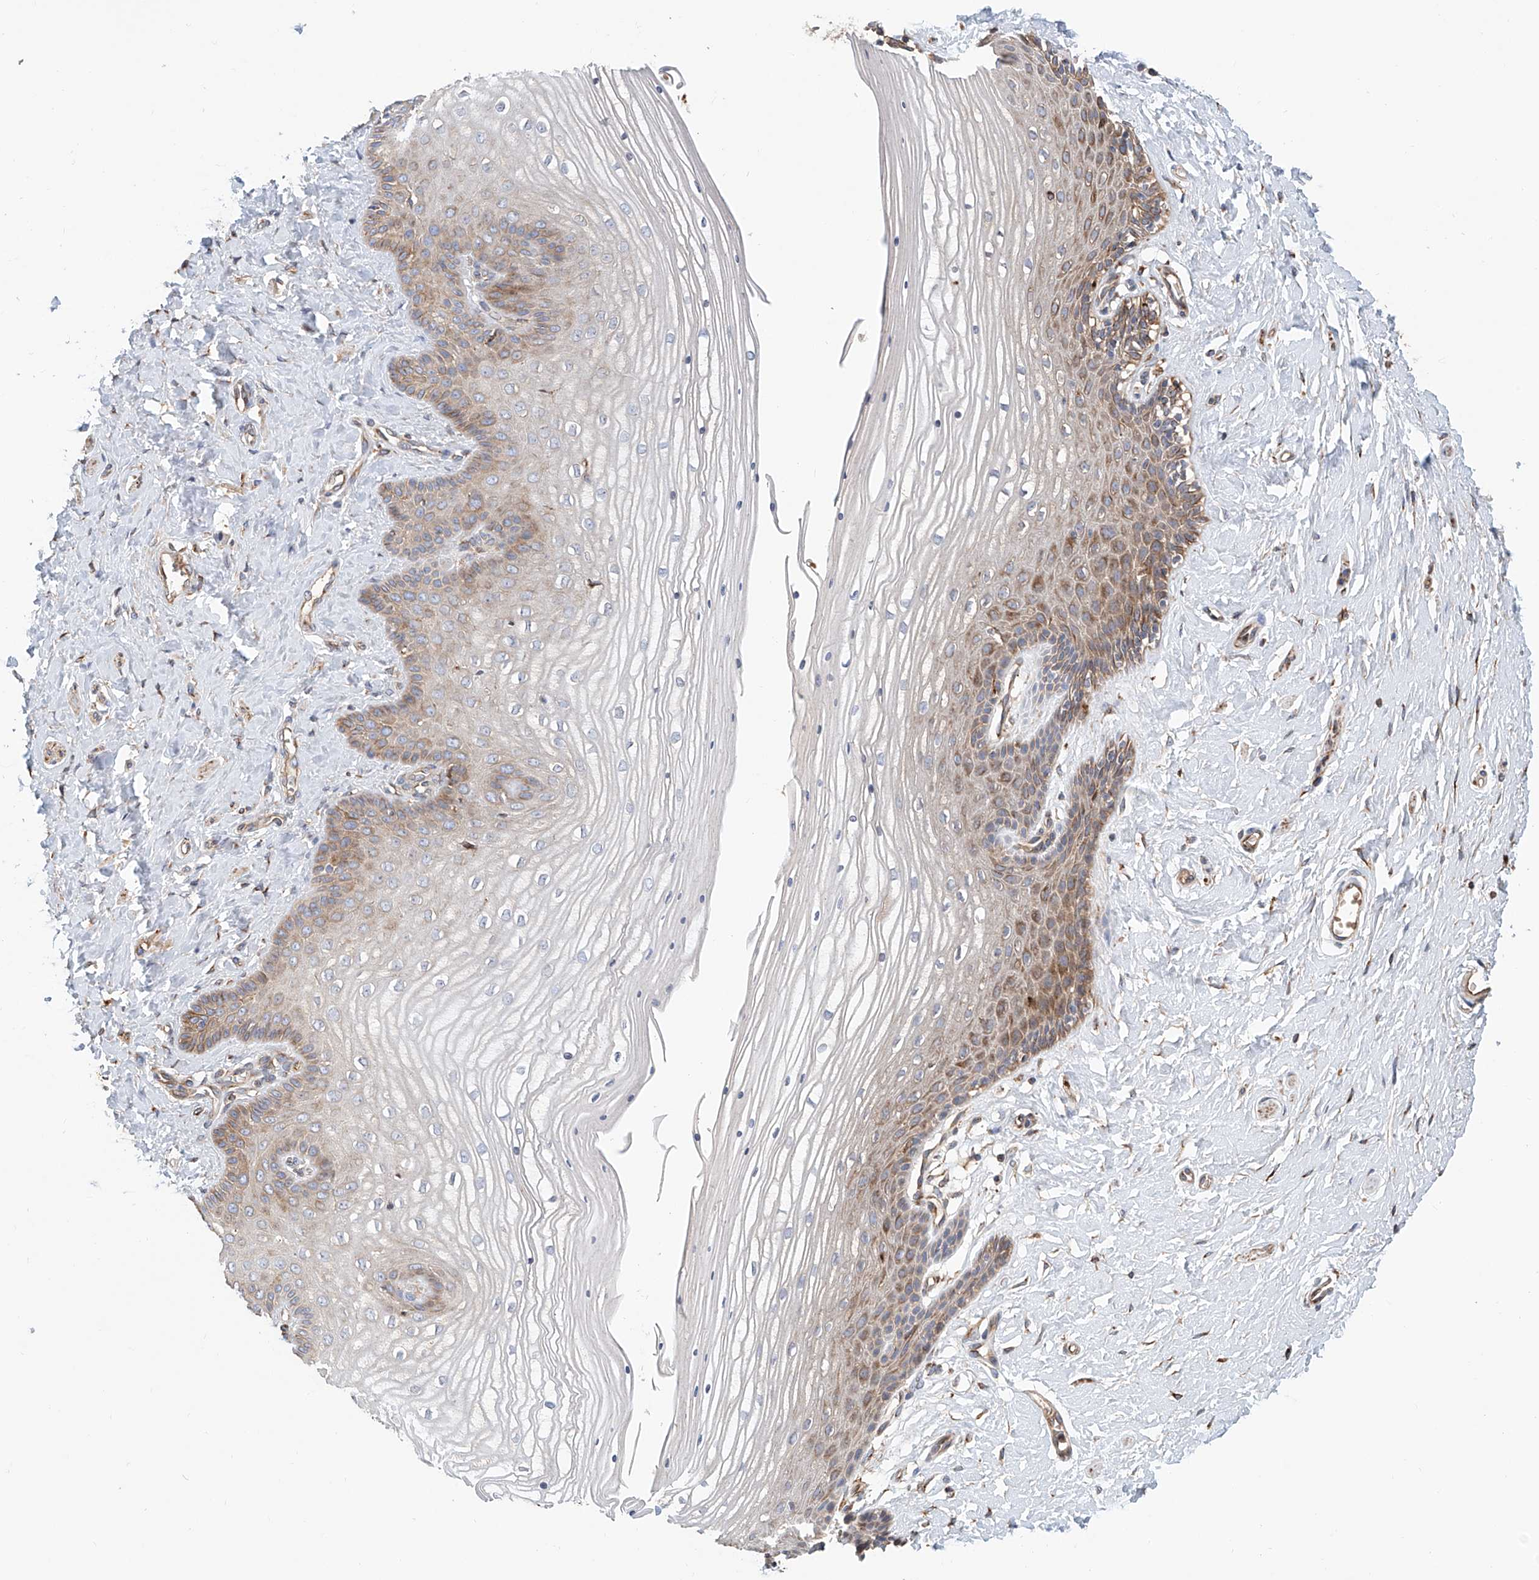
{"staining": {"intensity": "moderate", "quantity": "25%-75%", "location": "cytoplasmic/membranous"}, "tissue": "vagina", "cell_type": "Squamous epithelial cells", "image_type": "normal", "snomed": [{"axis": "morphology", "description": "Normal tissue, NOS"}, {"axis": "topography", "description": "Vagina"}, {"axis": "topography", "description": "Cervix"}], "caption": "A photomicrograph of human vagina stained for a protein exhibits moderate cytoplasmic/membranous brown staining in squamous epithelial cells.", "gene": "HGSNAT", "patient": {"sex": "female", "age": 40}}